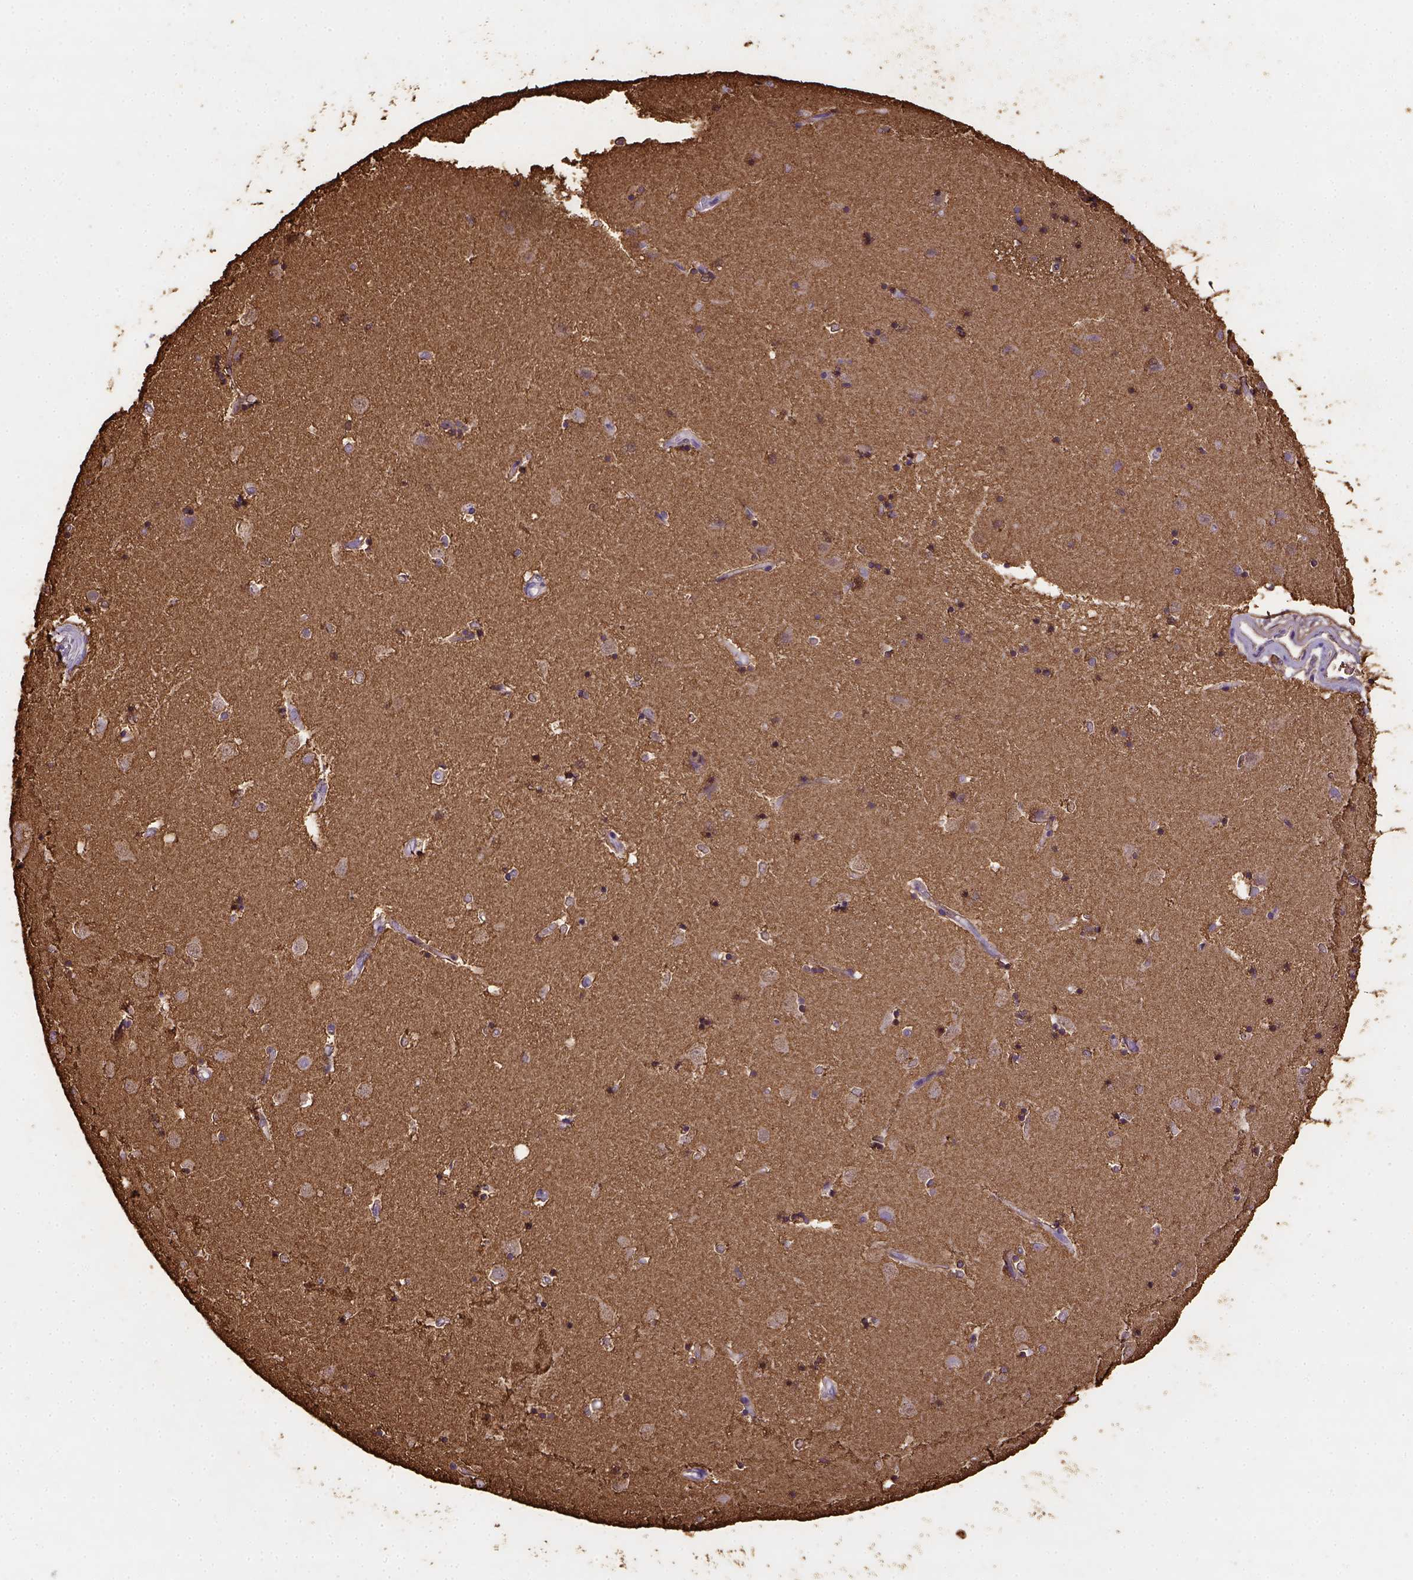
{"staining": {"intensity": "strong", "quantity": ">75%", "location": "cytoplasmic/membranous,nuclear"}, "tissue": "caudate", "cell_type": "Glial cells", "image_type": "normal", "snomed": [{"axis": "morphology", "description": "Normal tissue, NOS"}, {"axis": "topography", "description": "Lateral ventricle wall"}], "caption": "Human caudate stained with a brown dye reveals strong cytoplasmic/membranous,nuclear positive positivity in approximately >75% of glial cells.", "gene": "B3GAT1", "patient": {"sex": "male", "age": 54}}